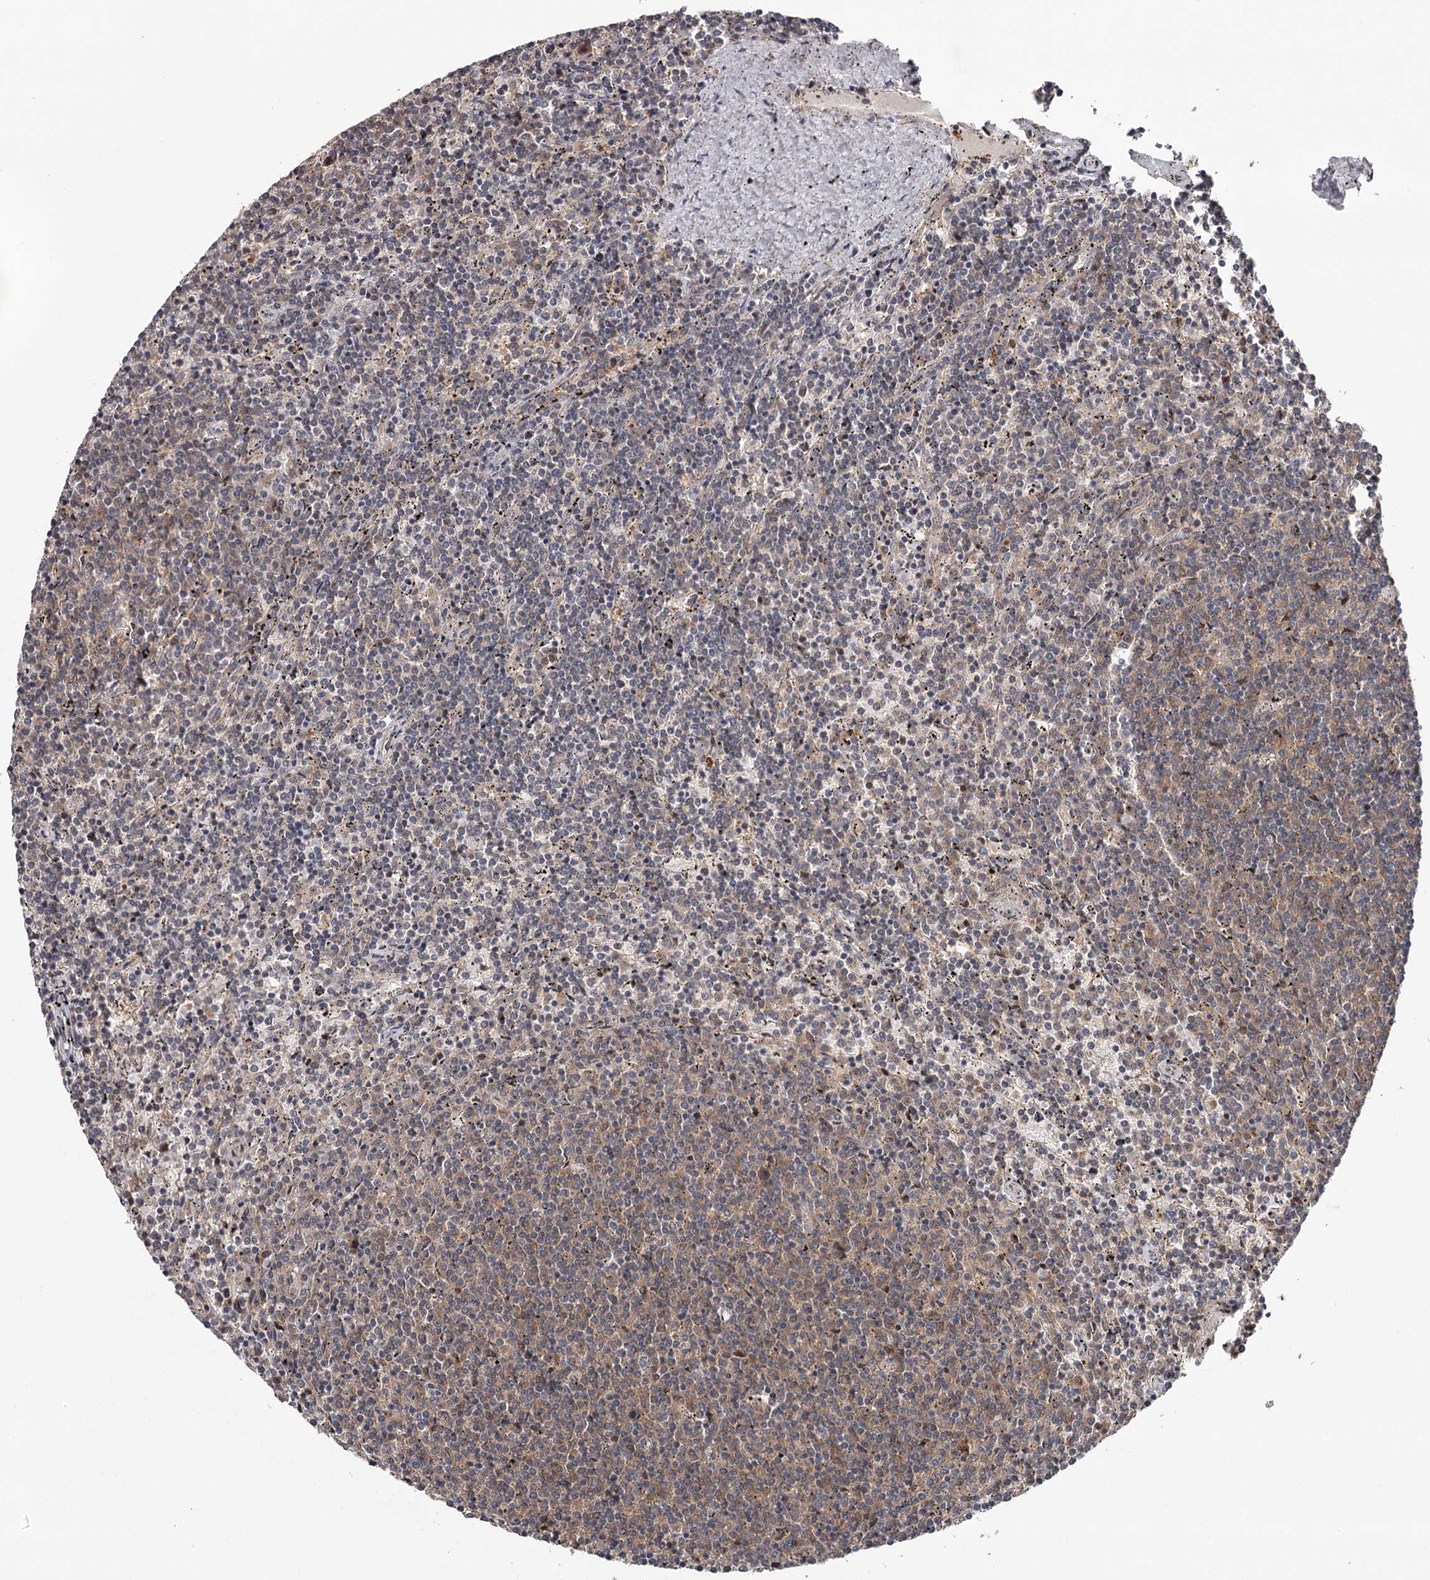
{"staining": {"intensity": "weak", "quantity": ">75%", "location": "nuclear"}, "tissue": "lymphoma", "cell_type": "Tumor cells", "image_type": "cancer", "snomed": [{"axis": "morphology", "description": "Malignant lymphoma, non-Hodgkin's type, Low grade"}, {"axis": "topography", "description": "Spleen"}], "caption": "Immunohistochemistry staining of malignant lymphoma, non-Hodgkin's type (low-grade), which displays low levels of weak nuclear expression in approximately >75% of tumor cells indicating weak nuclear protein staining. The staining was performed using DAB (brown) for protein detection and nuclei were counterstained in hematoxylin (blue).", "gene": "GTSF1", "patient": {"sex": "female", "age": 50}}